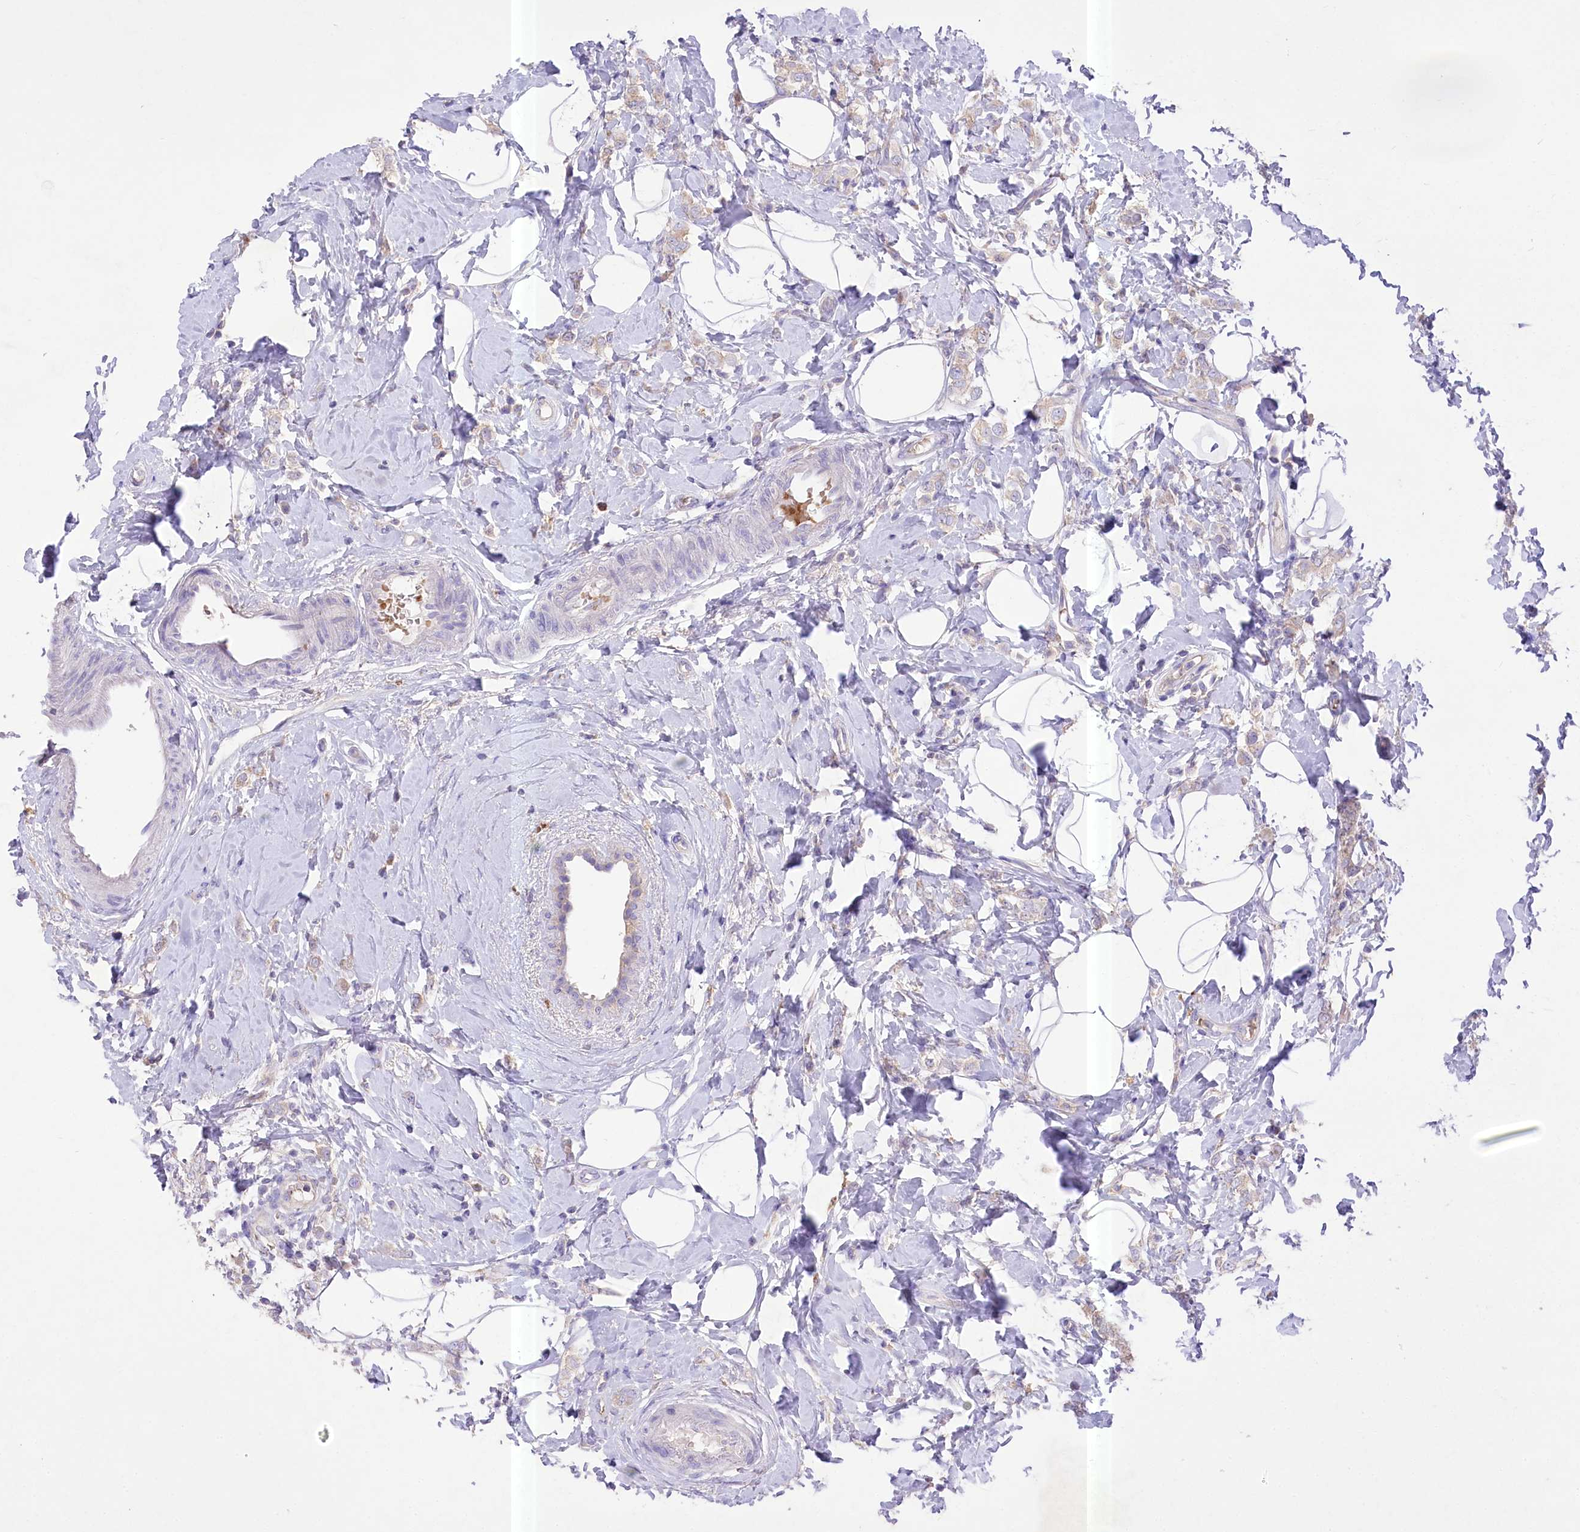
{"staining": {"intensity": "weak", "quantity": "25%-75%", "location": "cytoplasmic/membranous"}, "tissue": "breast cancer", "cell_type": "Tumor cells", "image_type": "cancer", "snomed": [{"axis": "morphology", "description": "Lobular carcinoma"}, {"axis": "topography", "description": "Breast"}], "caption": "High-power microscopy captured an IHC histopathology image of breast lobular carcinoma, revealing weak cytoplasmic/membranous staining in approximately 25%-75% of tumor cells. The staining is performed using DAB brown chromogen to label protein expression. The nuclei are counter-stained blue using hematoxylin.", "gene": "PRSS53", "patient": {"sex": "female", "age": 47}}